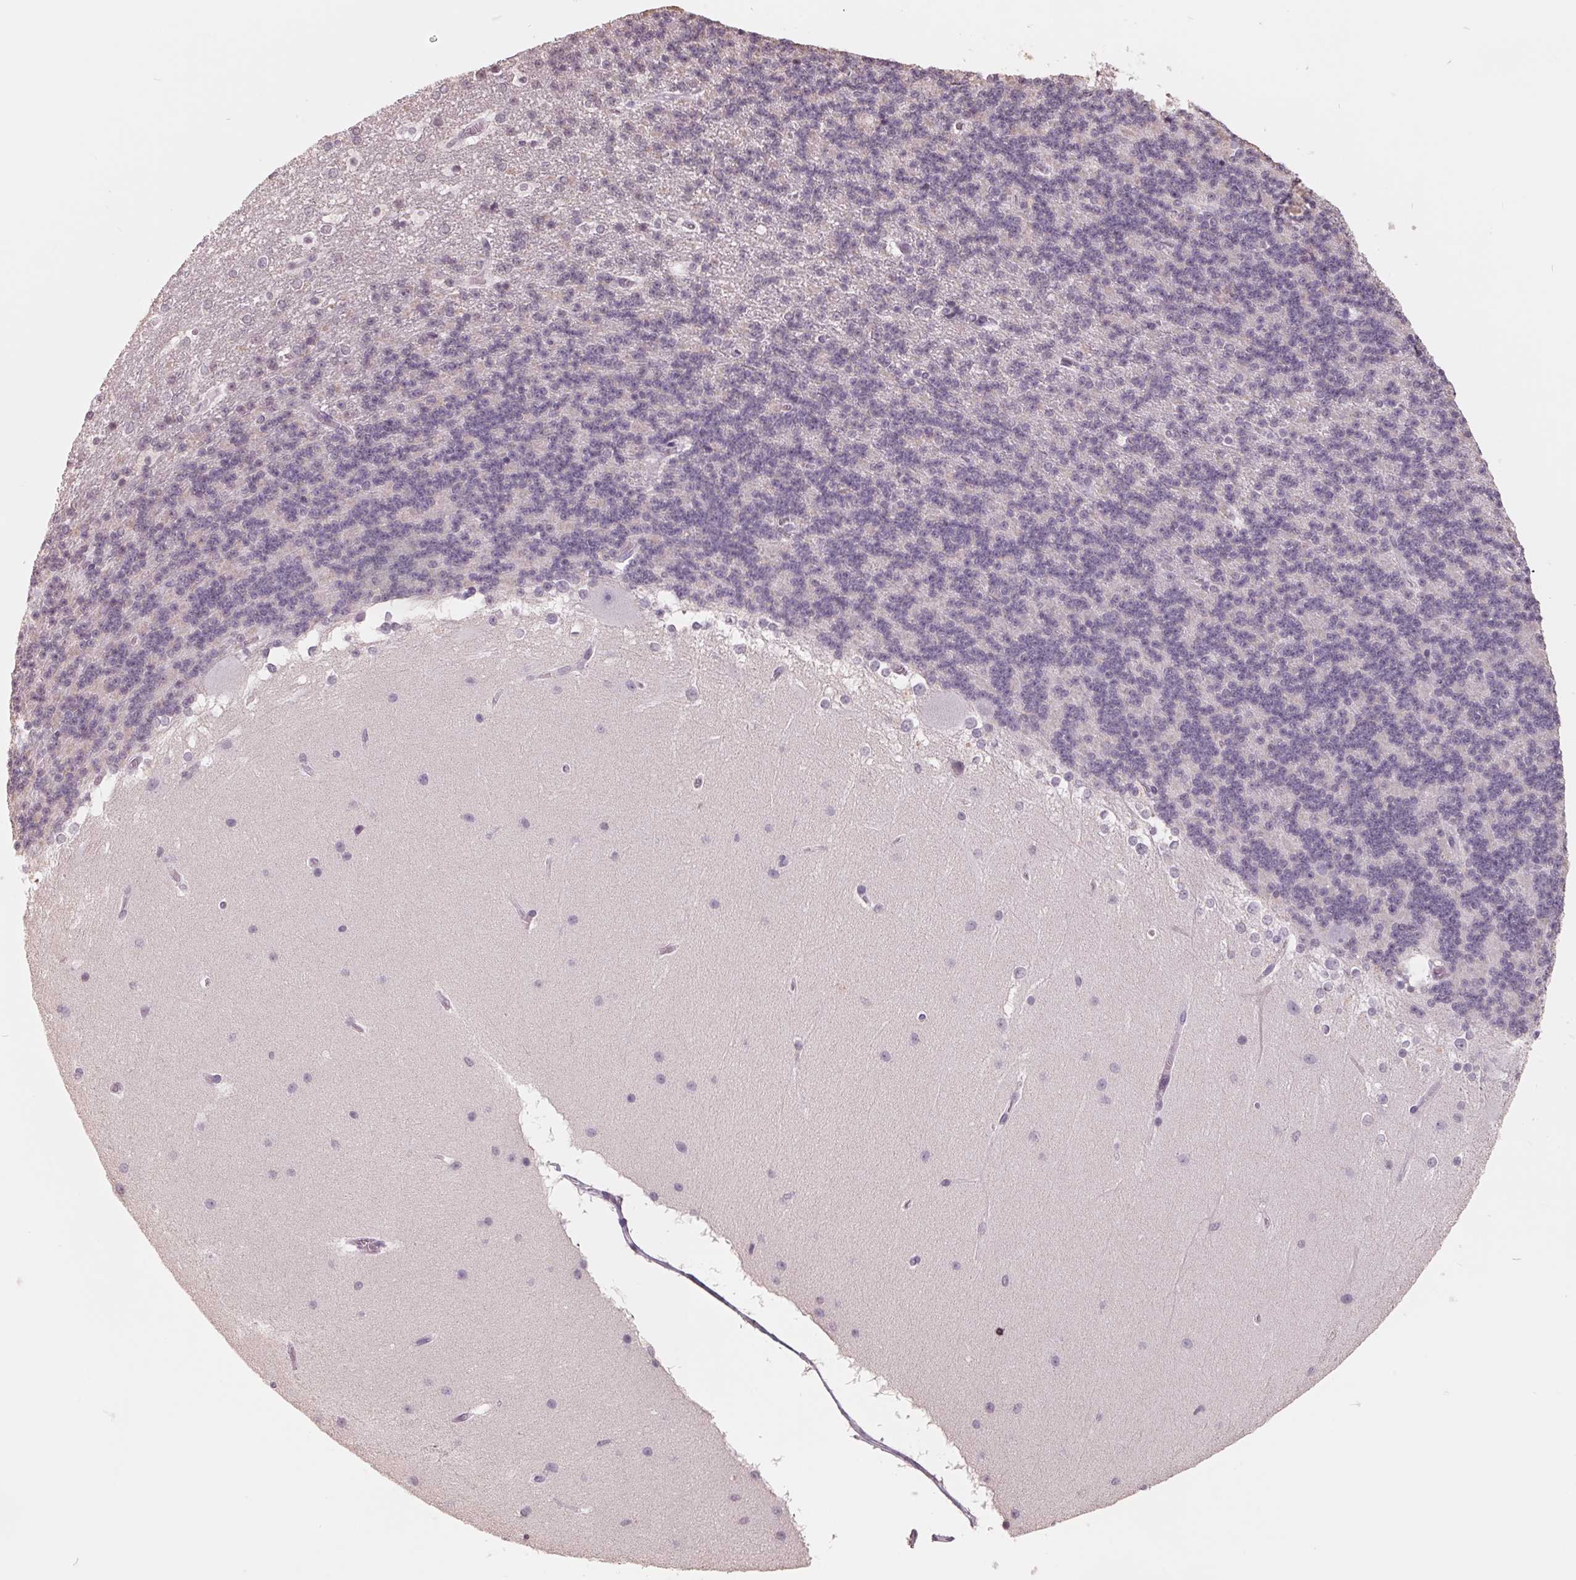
{"staining": {"intensity": "negative", "quantity": "none", "location": "none"}, "tissue": "cerebellum", "cell_type": "Cells in granular layer", "image_type": "normal", "snomed": [{"axis": "morphology", "description": "Normal tissue, NOS"}, {"axis": "topography", "description": "Cerebellum"}], "caption": "A high-resolution histopathology image shows immunohistochemistry (IHC) staining of benign cerebellum, which demonstrates no significant staining in cells in granular layer. (Stains: DAB (3,3'-diaminobenzidine) immunohistochemistry with hematoxylin counter stain, Microscopy: brightfield microscopy at high magnification).", "gene": "FTCD", "patient": {"sex": "female", "age": 19}}